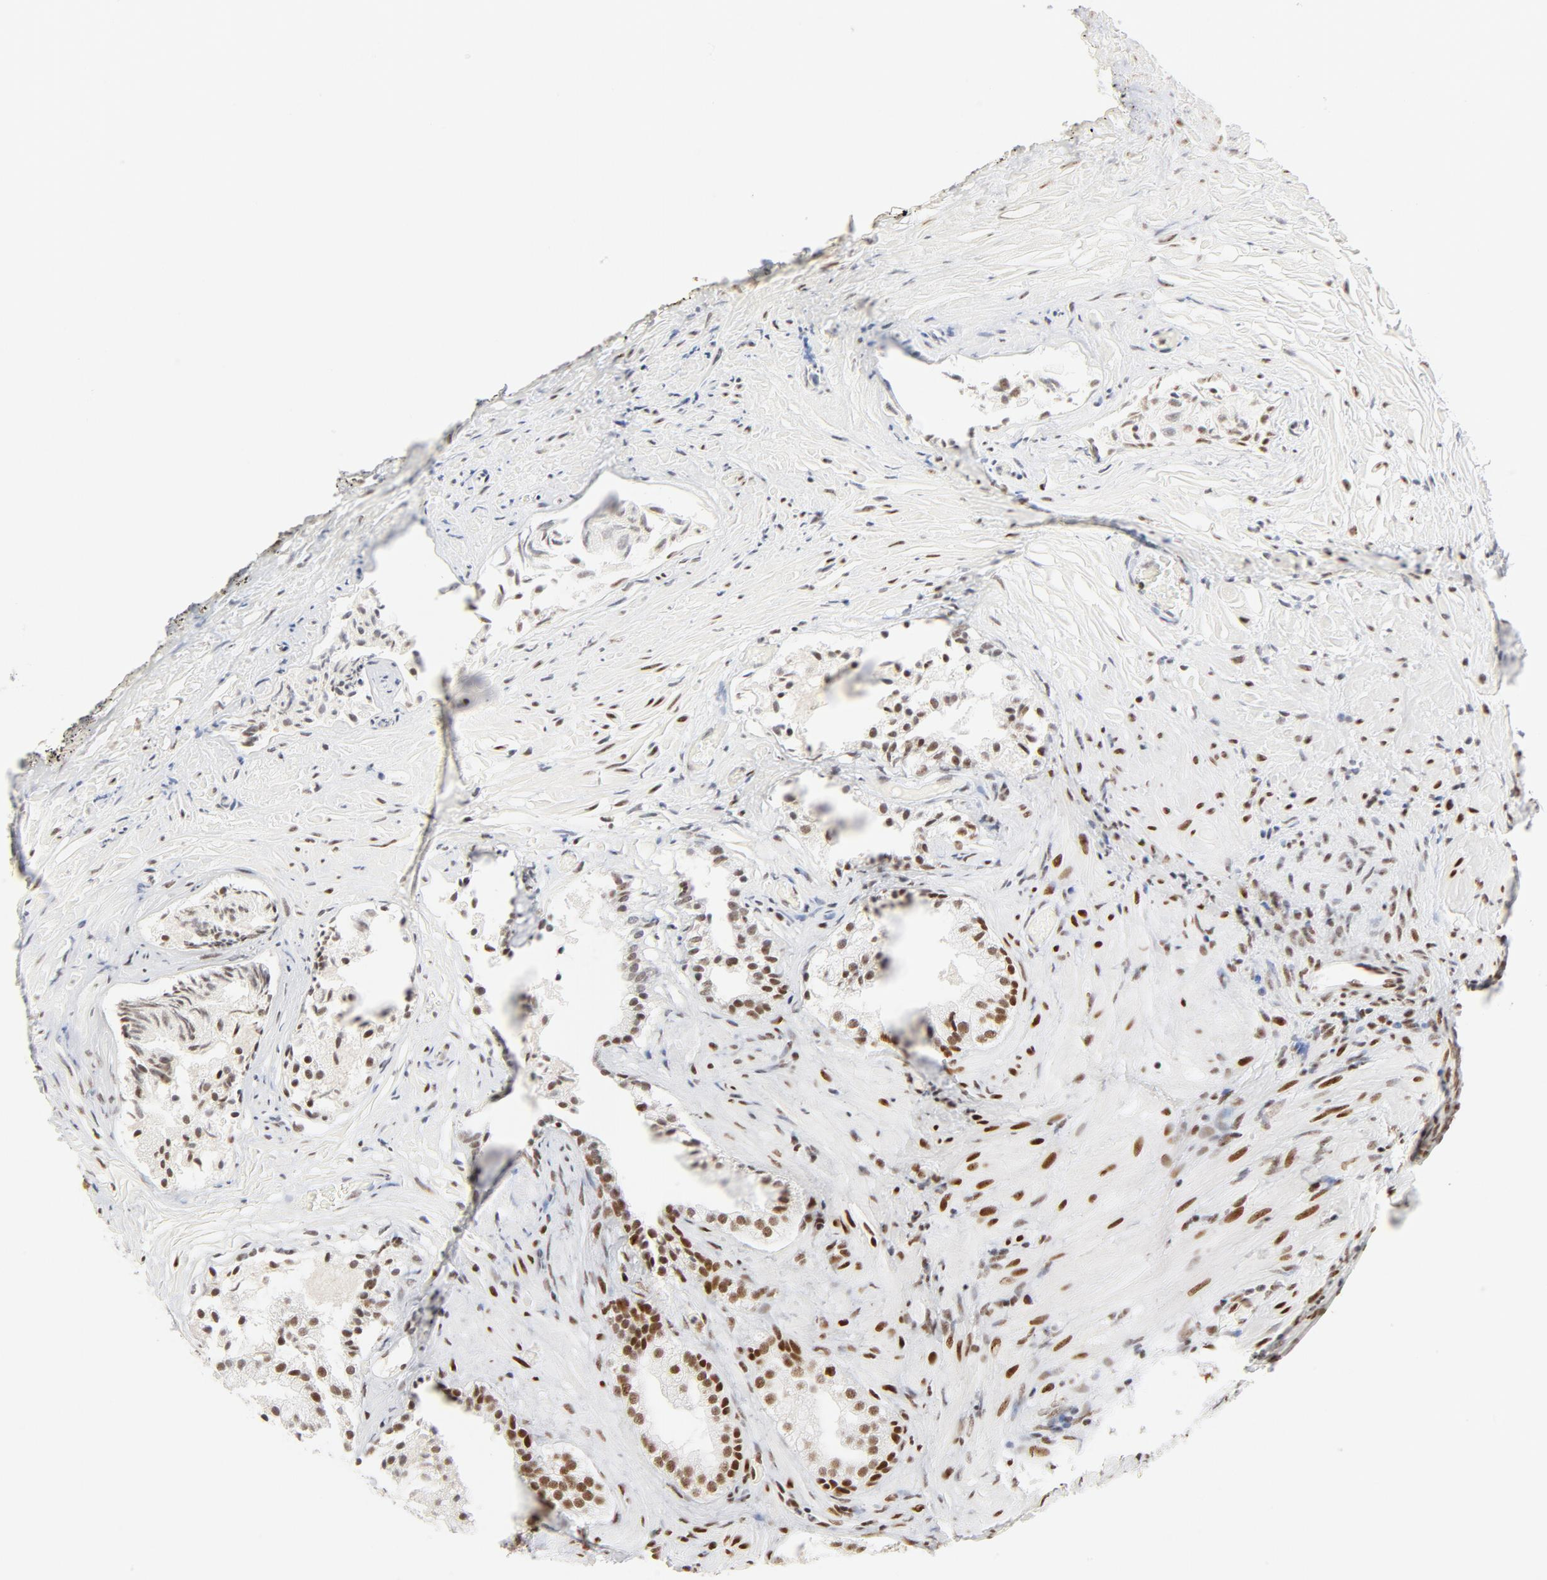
{"staining": {"intensity": "moderate", "quantity": ">75%", "location": "nuclear"}, "tissue": "prostate", "cell_type": "Glandular cells", "image_type": "normal", "snomed": [{"axis": "morphology", "description": "Normal tissue, NOS"}, {"axis": "topography", "description": "Prostate"}], "caption": "Protein staining exhibits moderate nuclear staining in approximately >75% of glandular cells in normal prostate.", "gene": "GTF2H1", "patient": {"sex": "male", "age": 76}}